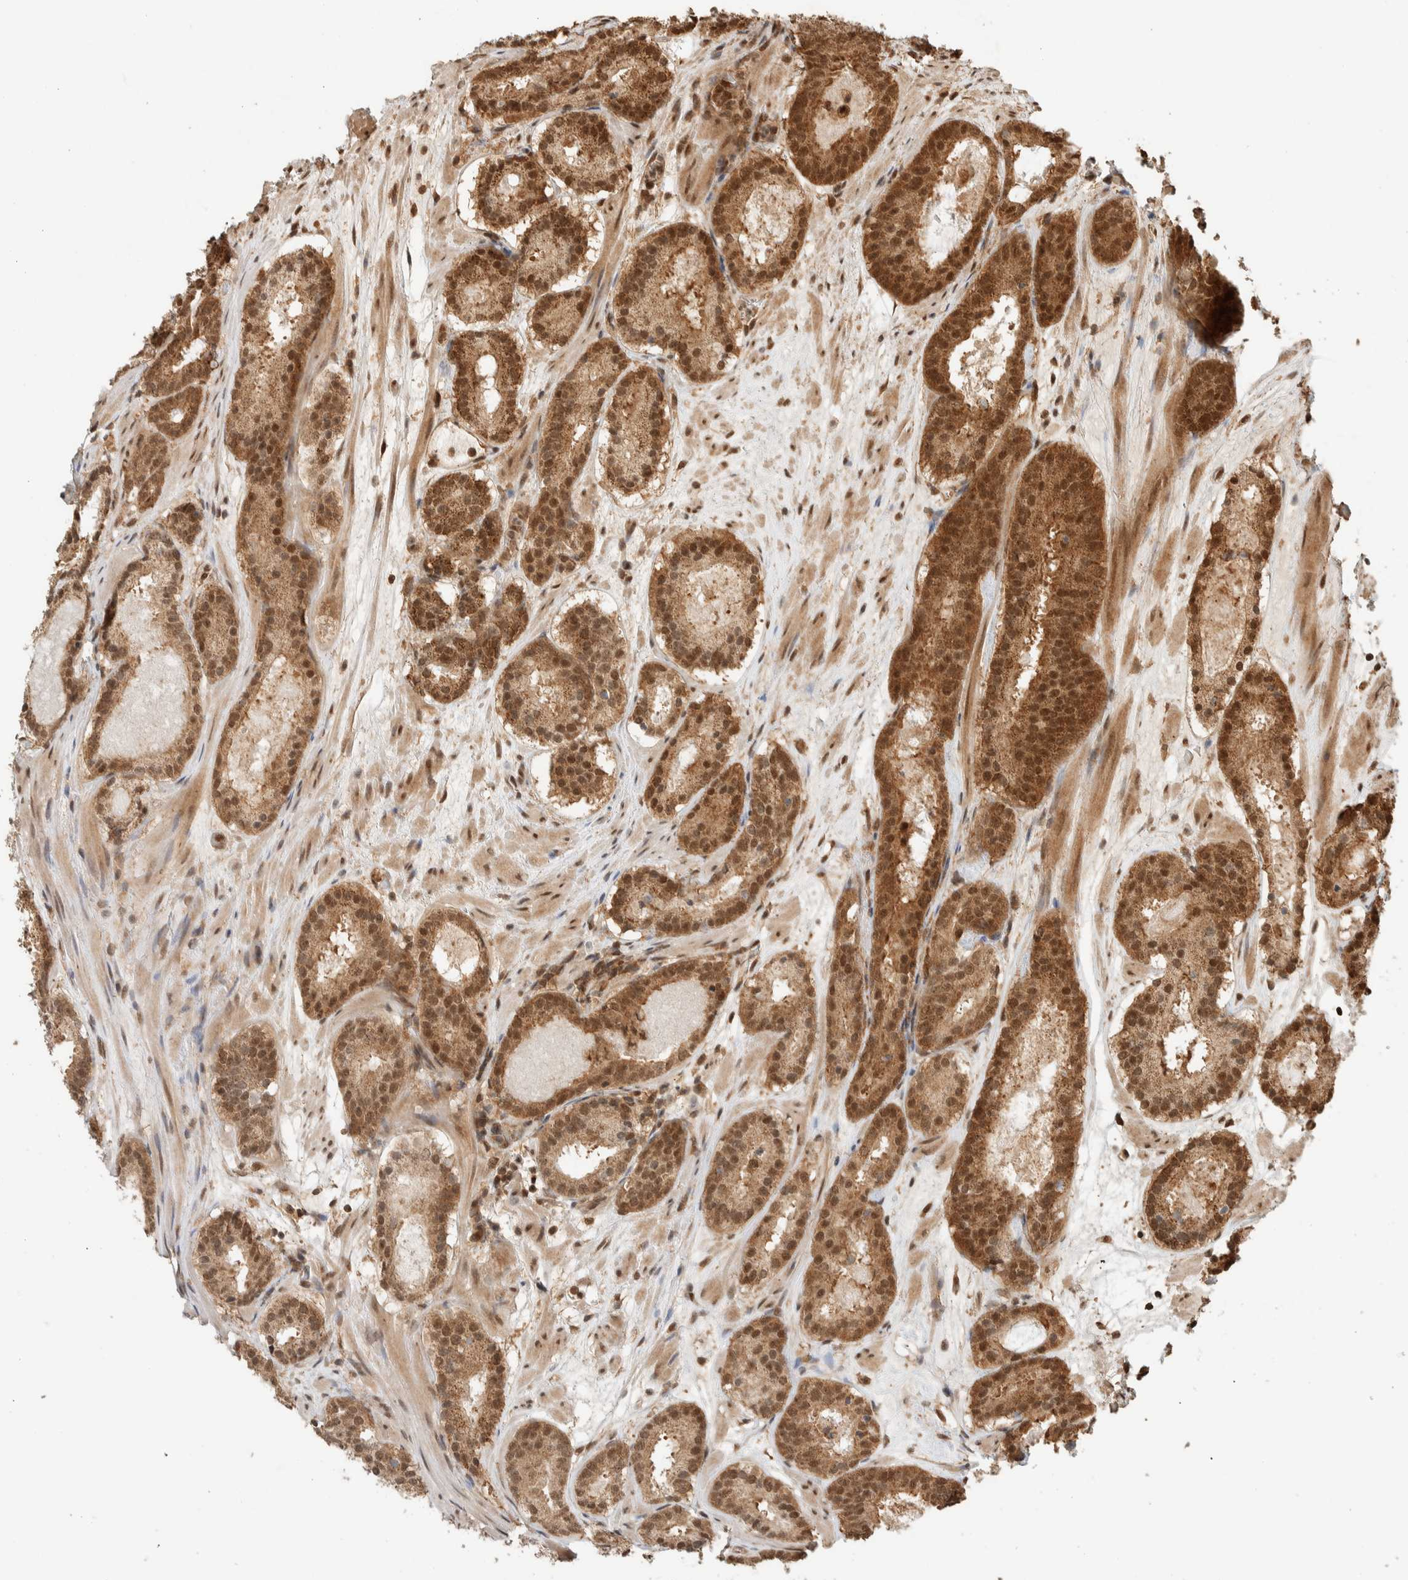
{"staining": {"intensity": "strong", "quantity": ">75%", "location": "cytoplasmic/membranous,nuclear"}, "tissue": "prostate cancer", "cell_type": "Tumor cells", "image_type": "cancer", "snomed": [{"axis": "morphology", "description": "Adenocarcinoma, Low grade"}, {"axis": "topography", "description": "Prostate"}], "caption": "Prostate cancer tissue reveals strong cytoplasmic/membranous and nuclear expression in approximately >75% of tumor cells, visualized by immunohistochemistry.", "gene": "ZBTB2", "patient": {"sex": "male", "age": 69}}